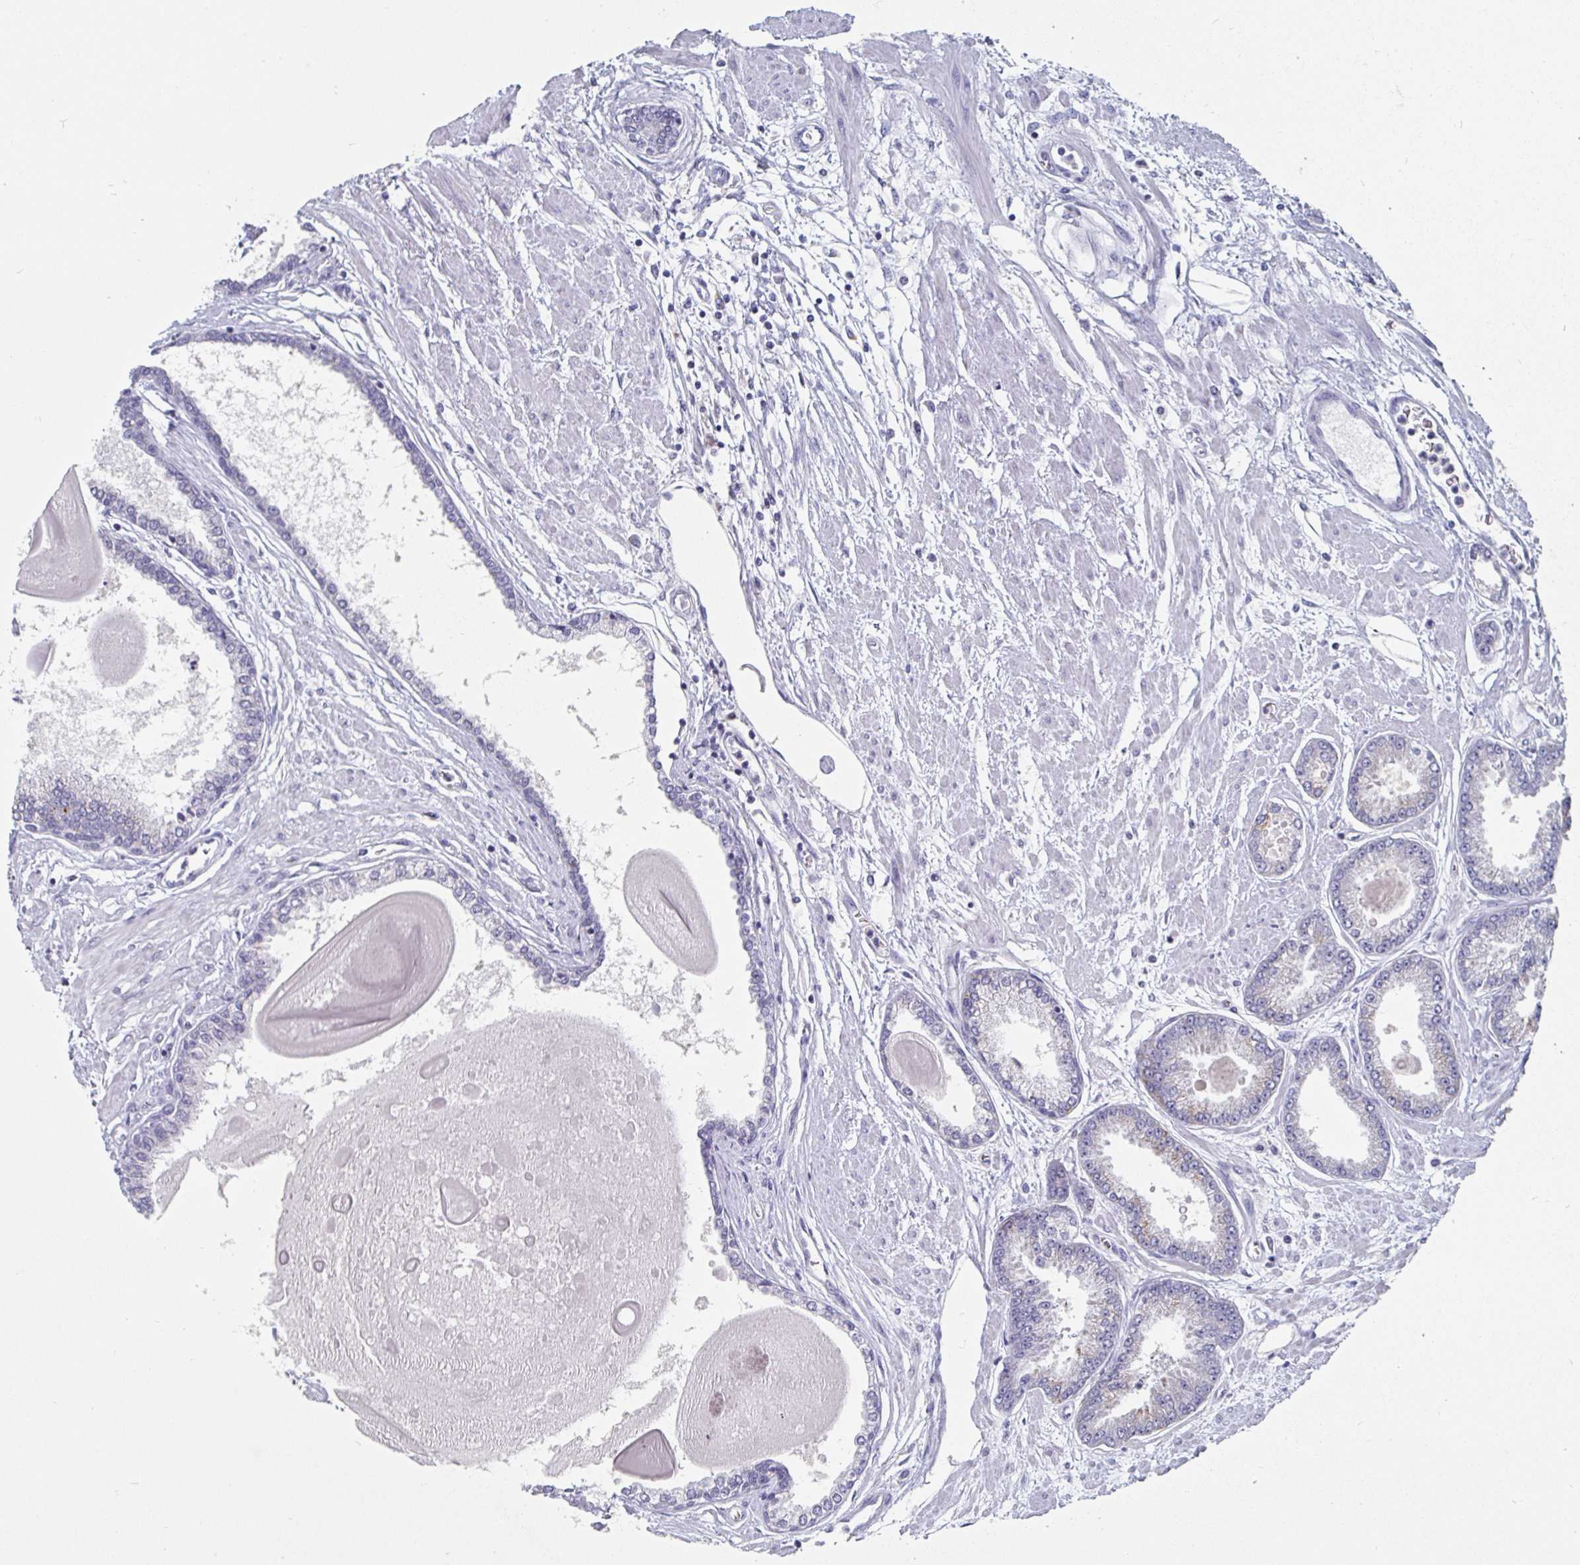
{"staining": {"intensity": "negative", "quantity": "none", "location": "none"}, "tissue": "prostate cancer", "cell_type": "Tumor cells", "image_type": "cancer", "snomed": [{"axis": "morphology", "description": "Adenocarcinoma, Low grade"}, {"axis": "topography", "description": "Prostate"}], "caption": "Immunohistochemistry histopathology image of neoplastic tissue: human prostate low-grade adenocarcinoma stained with DAB (3,3'-diaminobenzidine) demonstrates no significant protein expression in tumor cells.", "gene": "SPPL3", "patient": {"sex": "male", "age": 67}}